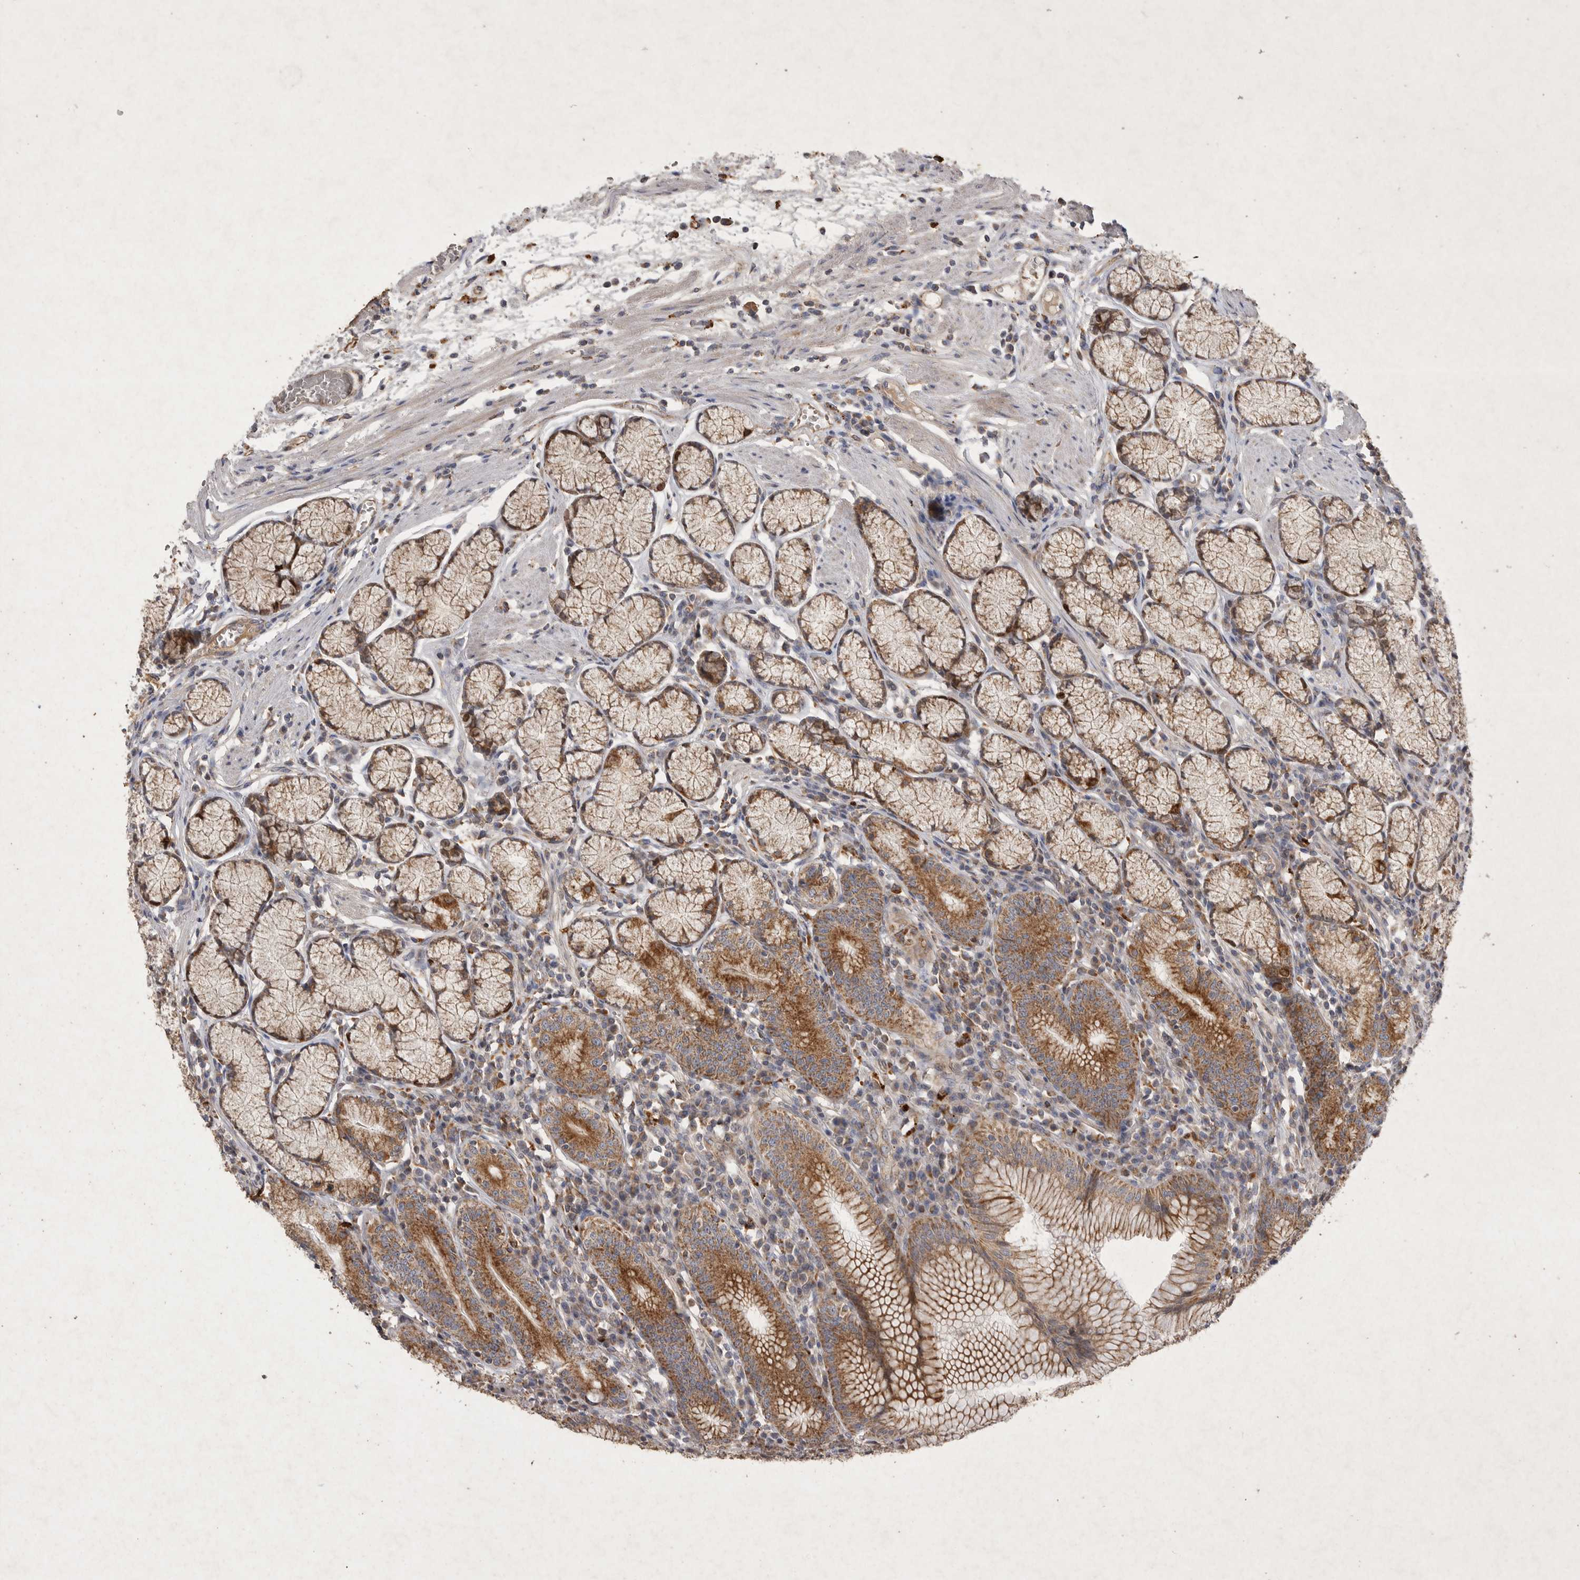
{"staining": {"intensity": "strong", "quantity": ">75%", "location": "cytoplasmic/membranous"}, "tissue": "stomach", "cell_type": "Glandular cells", "image_type": "normal", "snomed": [{"axis": "morphology", "description": "Normal tissue, NOS"}, {"axis": "topography", "description": "Stomach"}], "caption": "This histopathology image exhibits IHC staining of normal human stomach, with high strong cytoplasmic/membranous staining in approximately >75% of glandular cells.", "gene": "MRPL41", "patient": {"sex": "male", "age": 55}}